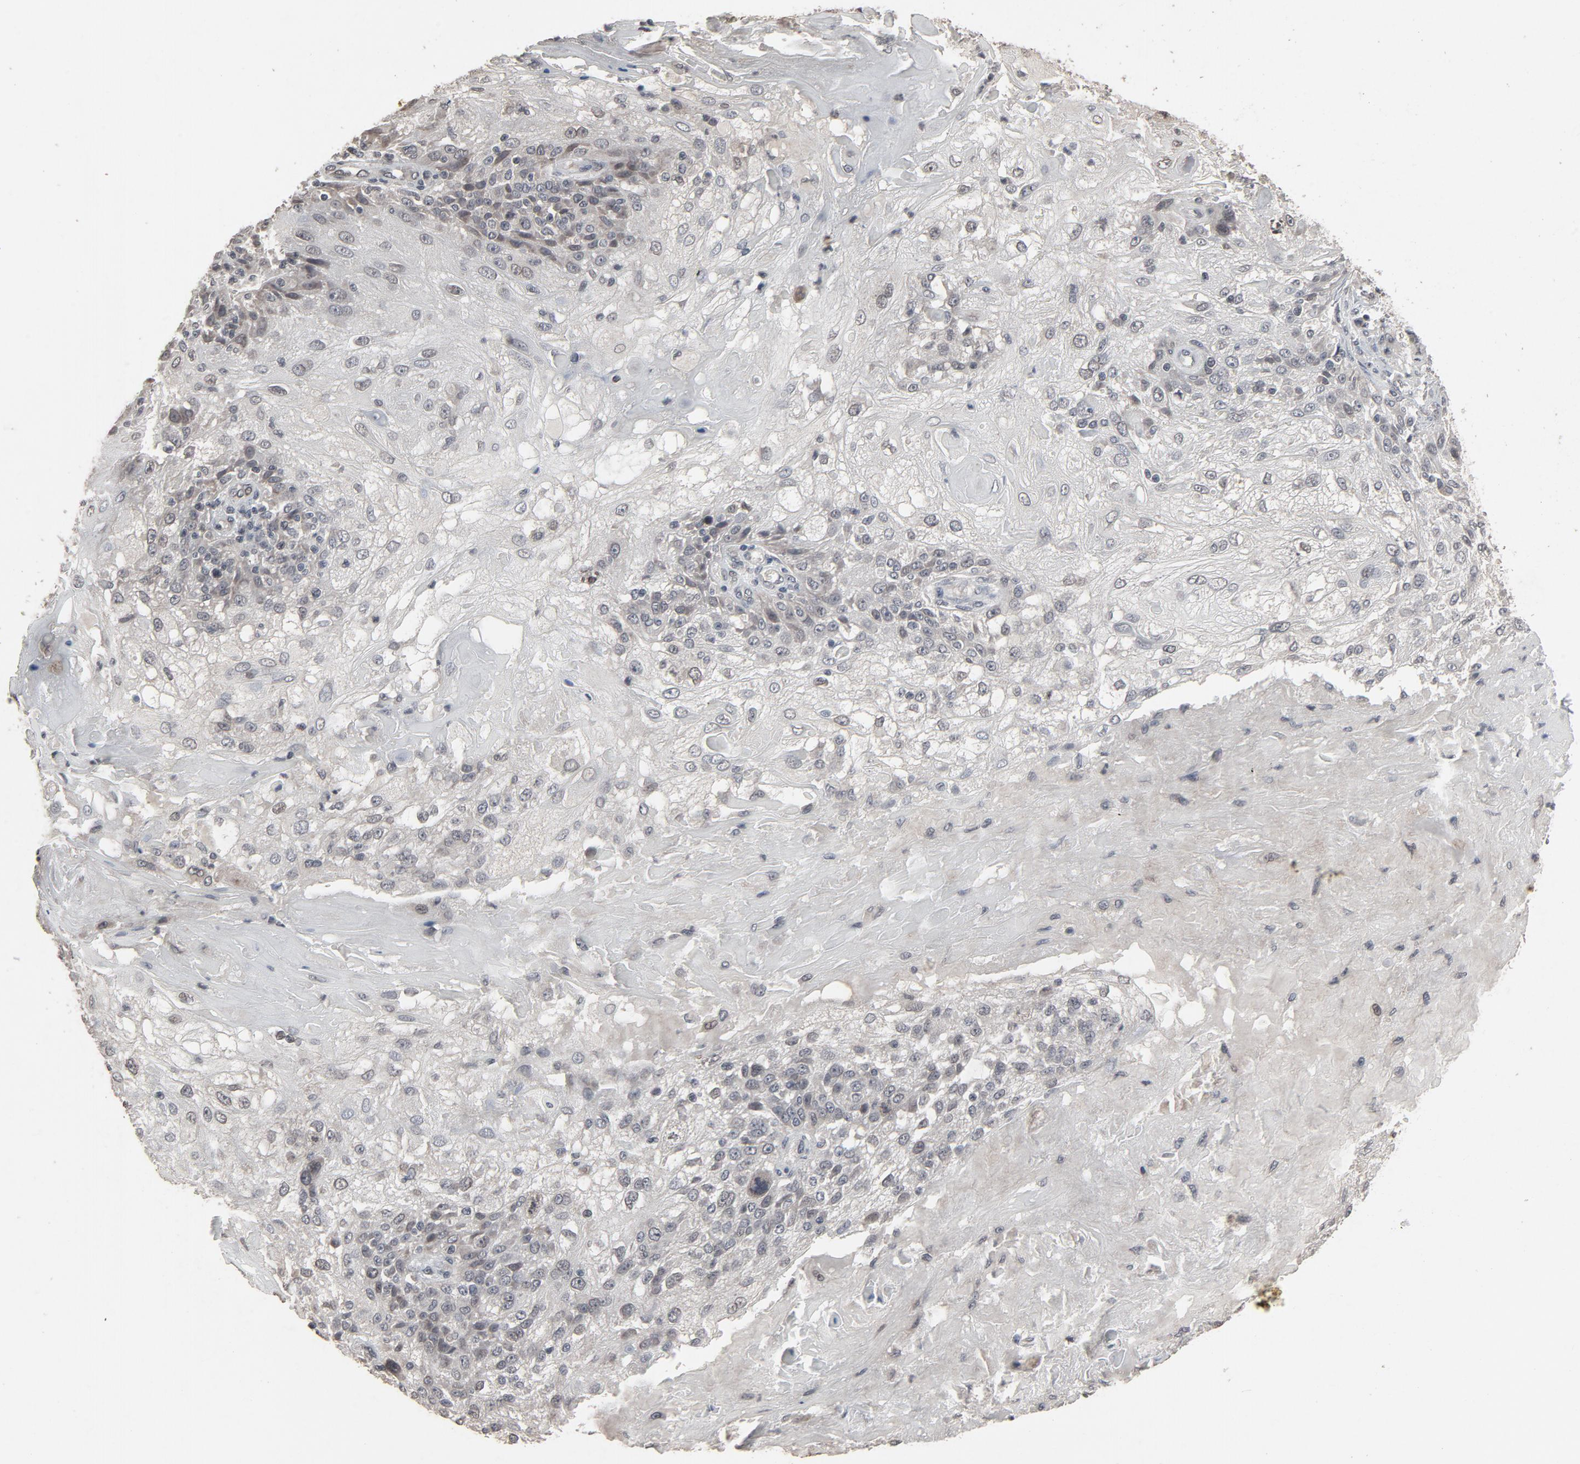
{"staining": {"intensity": "weak", "quantity": "<25%", "location": "cytoplasmic/membranous"}, "tissue": "skin cancer", "cell_type": "Tumor cells", "image_type": "cancer", "snomed": [{"axis": "morphology", "description": "Normal tissue, NOS"}, {"axis": "morphology", "description": "Squamous cell carcinoma, NOS"}, {"axis": "topography", "description": "Skin"}], "caption": "Immunohistochemistry (IHC) photomicrograph of neoplastic tissue: squamous cell carcinoma (skin) stained with DAB displays no significant protein staining in tumor cells.", "gene": "POM121", "patient": {"sex": "female", "age": 83}}